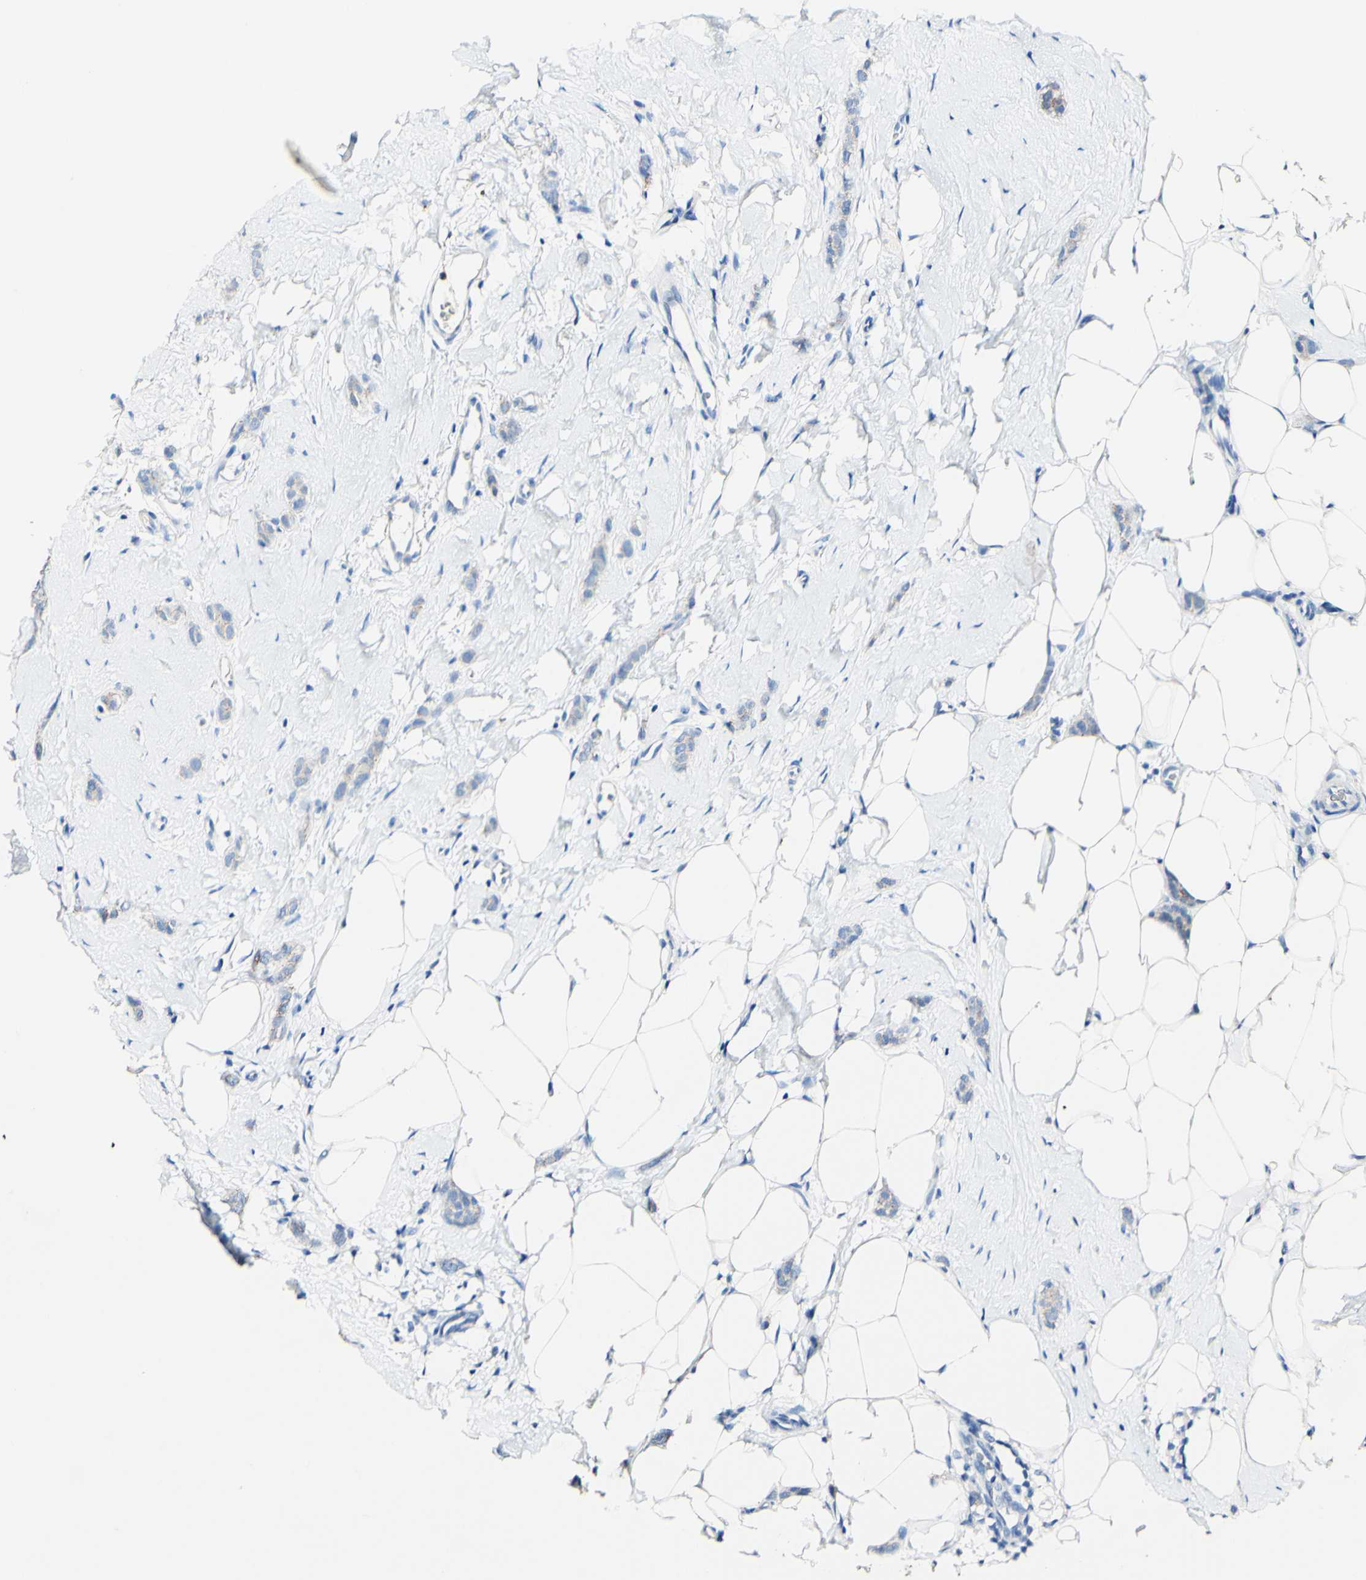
{"staining": {"intensity": "negative", "quantity": "none", "location": "none"}, "tissue": "breast cancer", "cell_type": "Tumor cells", "image_type": "cancer", "snomed": [{"axis": "morphology", "description": "Lobular carcinoma"}, {"axis": "topography", "description": "Skin"}, {"axis": "topography", "description": "Breast"}], "caption": "This is an immunohistochemistry (IHC) image of breast cancer. There is no staining in tumor cells.", "gene": "DSC2", "patient": {"sex": "female", "age": 46}}